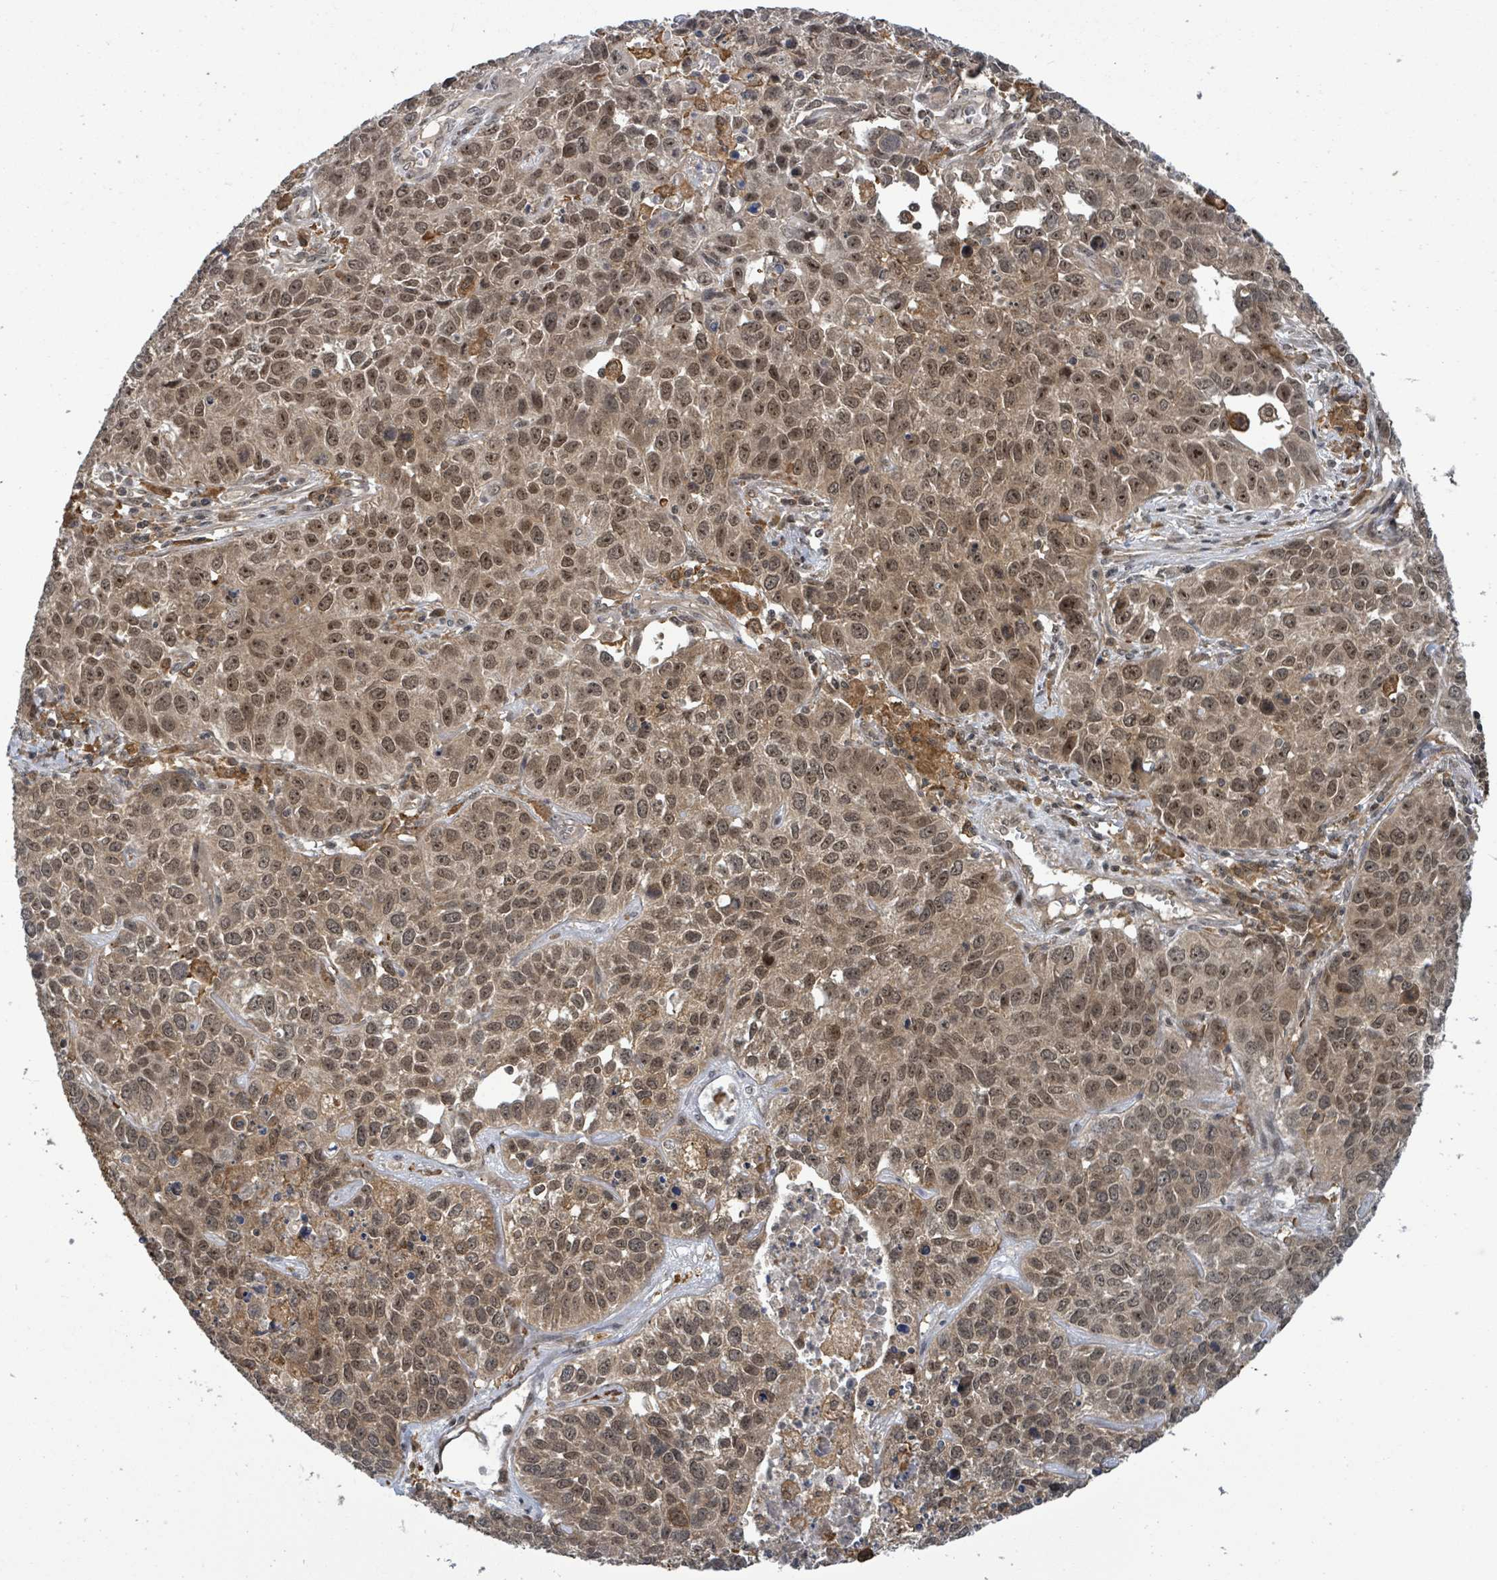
{"staining": {"intensity": "moderate", "quantity": ">75%", "location": "cytoplasmic/membranous,nuclear"}, "tissue": "lung cancer", "cell_type": "Tumor cells", "image_type": "cancer", "snomed": [{"axis": "morphology", "description": "Squamous cell carcinoma, NOS"}, {"axis": "topography", "description": "Lung"}], "caption": "An IHC photomicrograph of neoplastic tissue is shown. Protein staining in brown labels moderate cytoplasmic/membranous and nuclear positivity in lung squamous cell carcinoma within tumor cells.", "gene": "FBXO6", "patient": {"sex": "male", "age": 76}}